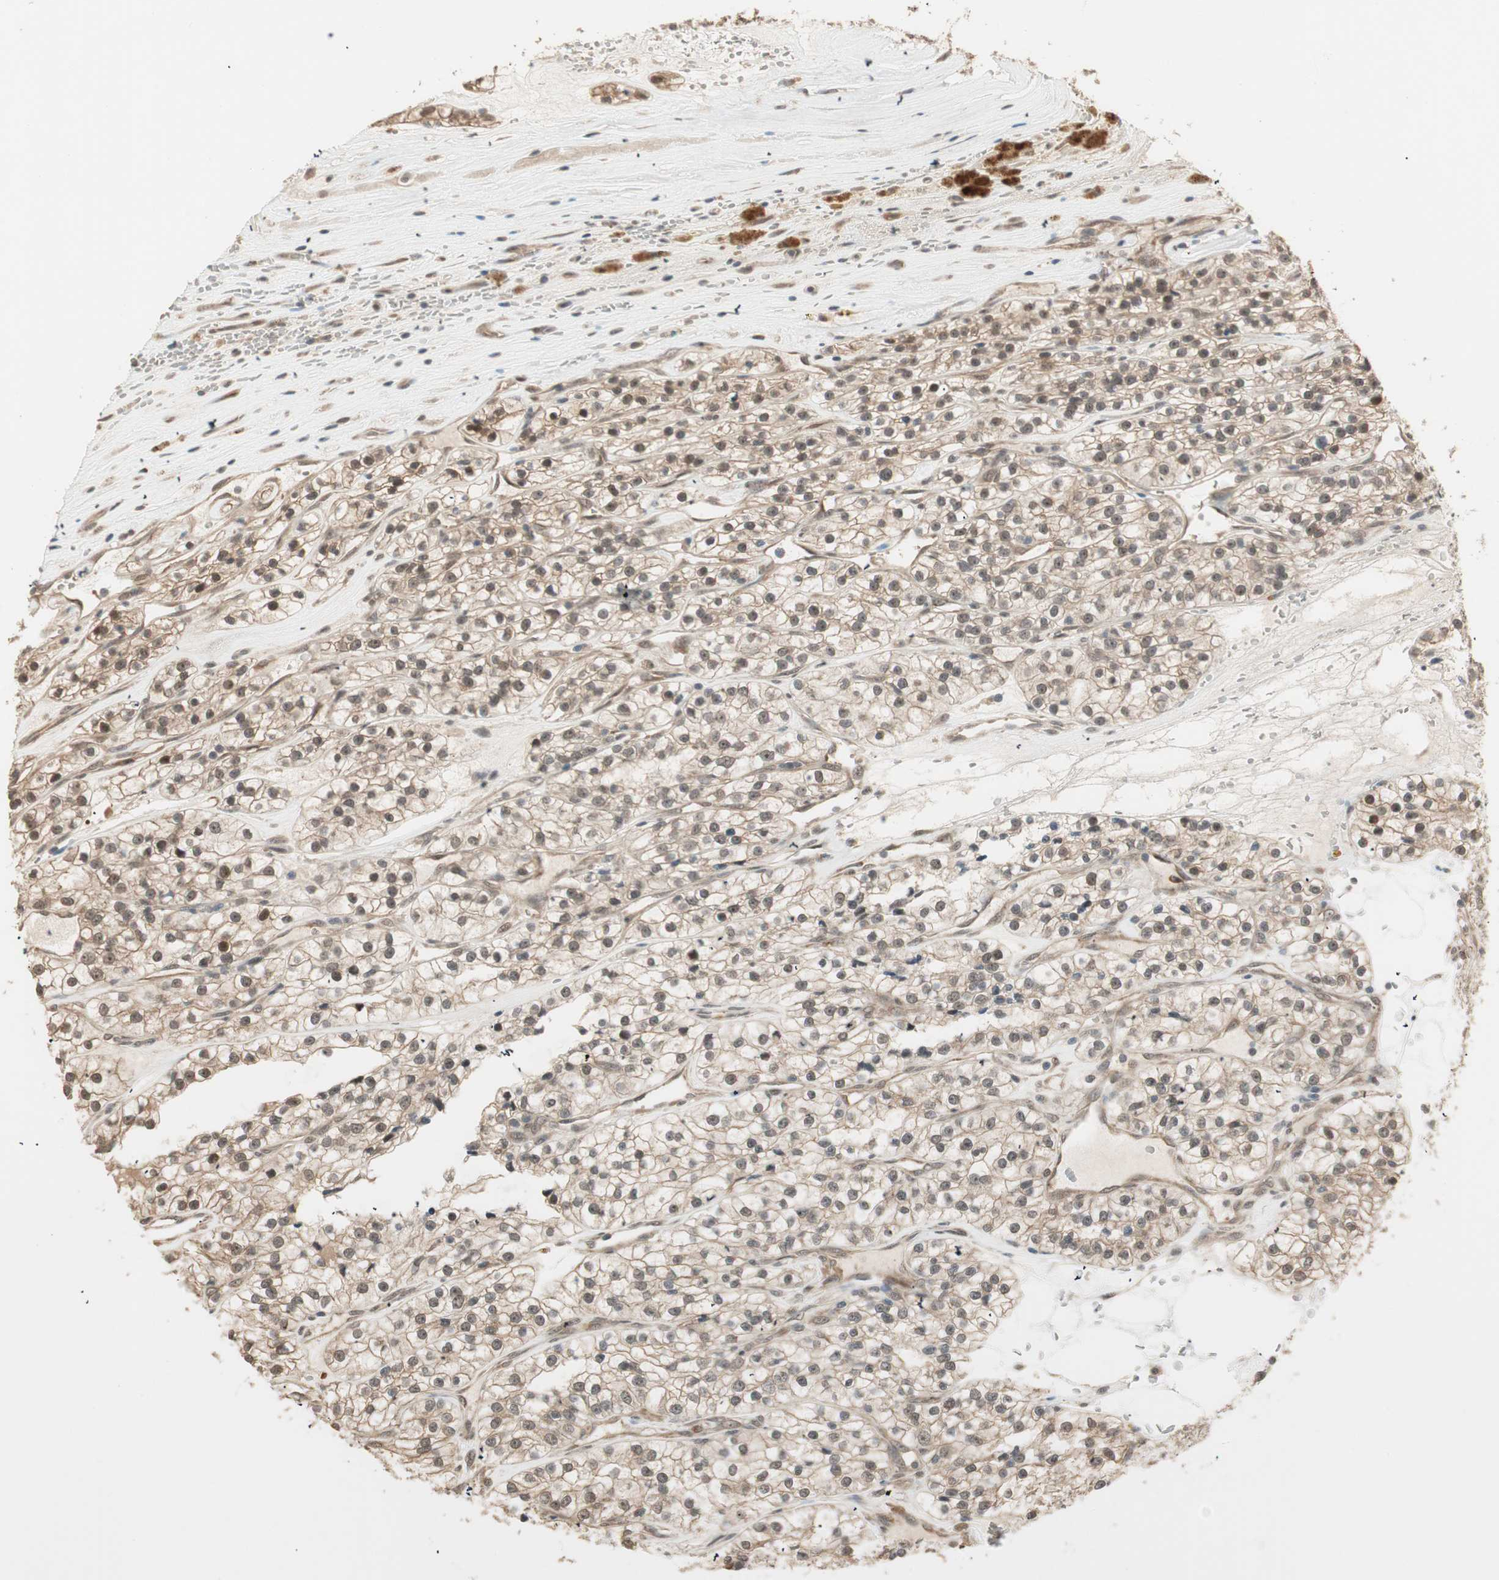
{"staining": {"intensity": "weak", "quantity": "25%-75%", "location": "cytoplasmic/membranous,nuclear"}, "tissue": "renal cancer", "cell_type": "Tumor cells", "image_type": "cancer", "snomed": [{"axis": "morphology", "description": "Adenocarcinoma, NOS"}, {"axis": "topography", "description": "Kidney"}], "caption": "Protein analysis of adenocarcinoma (renal) tissue shows weak cytoplasmic/membranous and nuclear expression in about 25%-75% of tumor cells.", "gene": "ZSCAN31", "patient": {"sex": "female", "age": 57}}